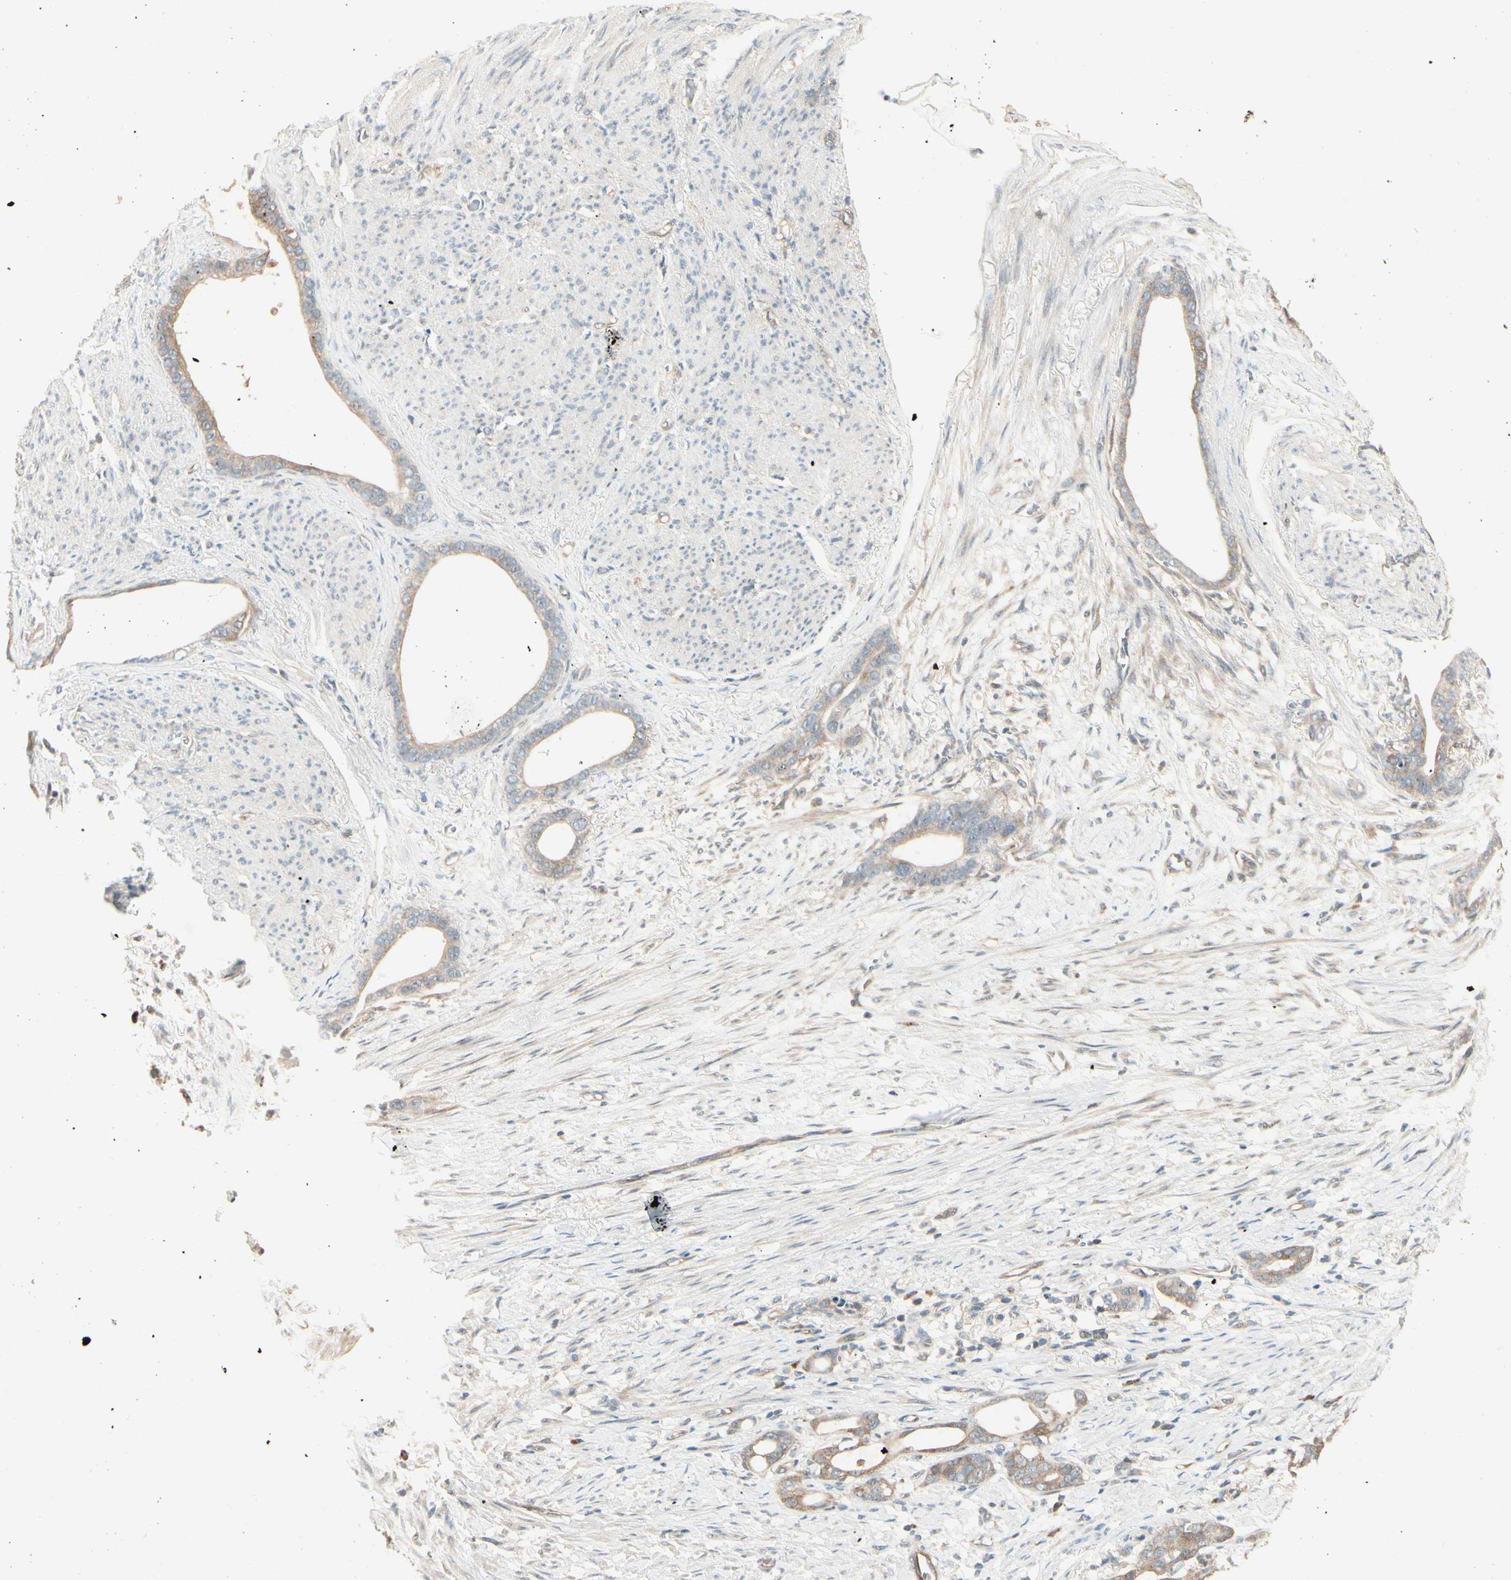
{"staining": {"intensity": "negative", "quantity": "none", "location": "none"}, "tissue": "stomach cancer", "cell_type": "Tumor cells", "image_type": "cancer", "snomed": [{"axis": "morphology", "description": "Adenocarcinoma, NOS"}, {"axis": "topography", "description": "Stomach"}], "caption": "Tumor cells show no significant protein positivity in adenocarcinoma (stomach).", "gene": "IPO5", "patient": {"sex": "female", "age": 75}}